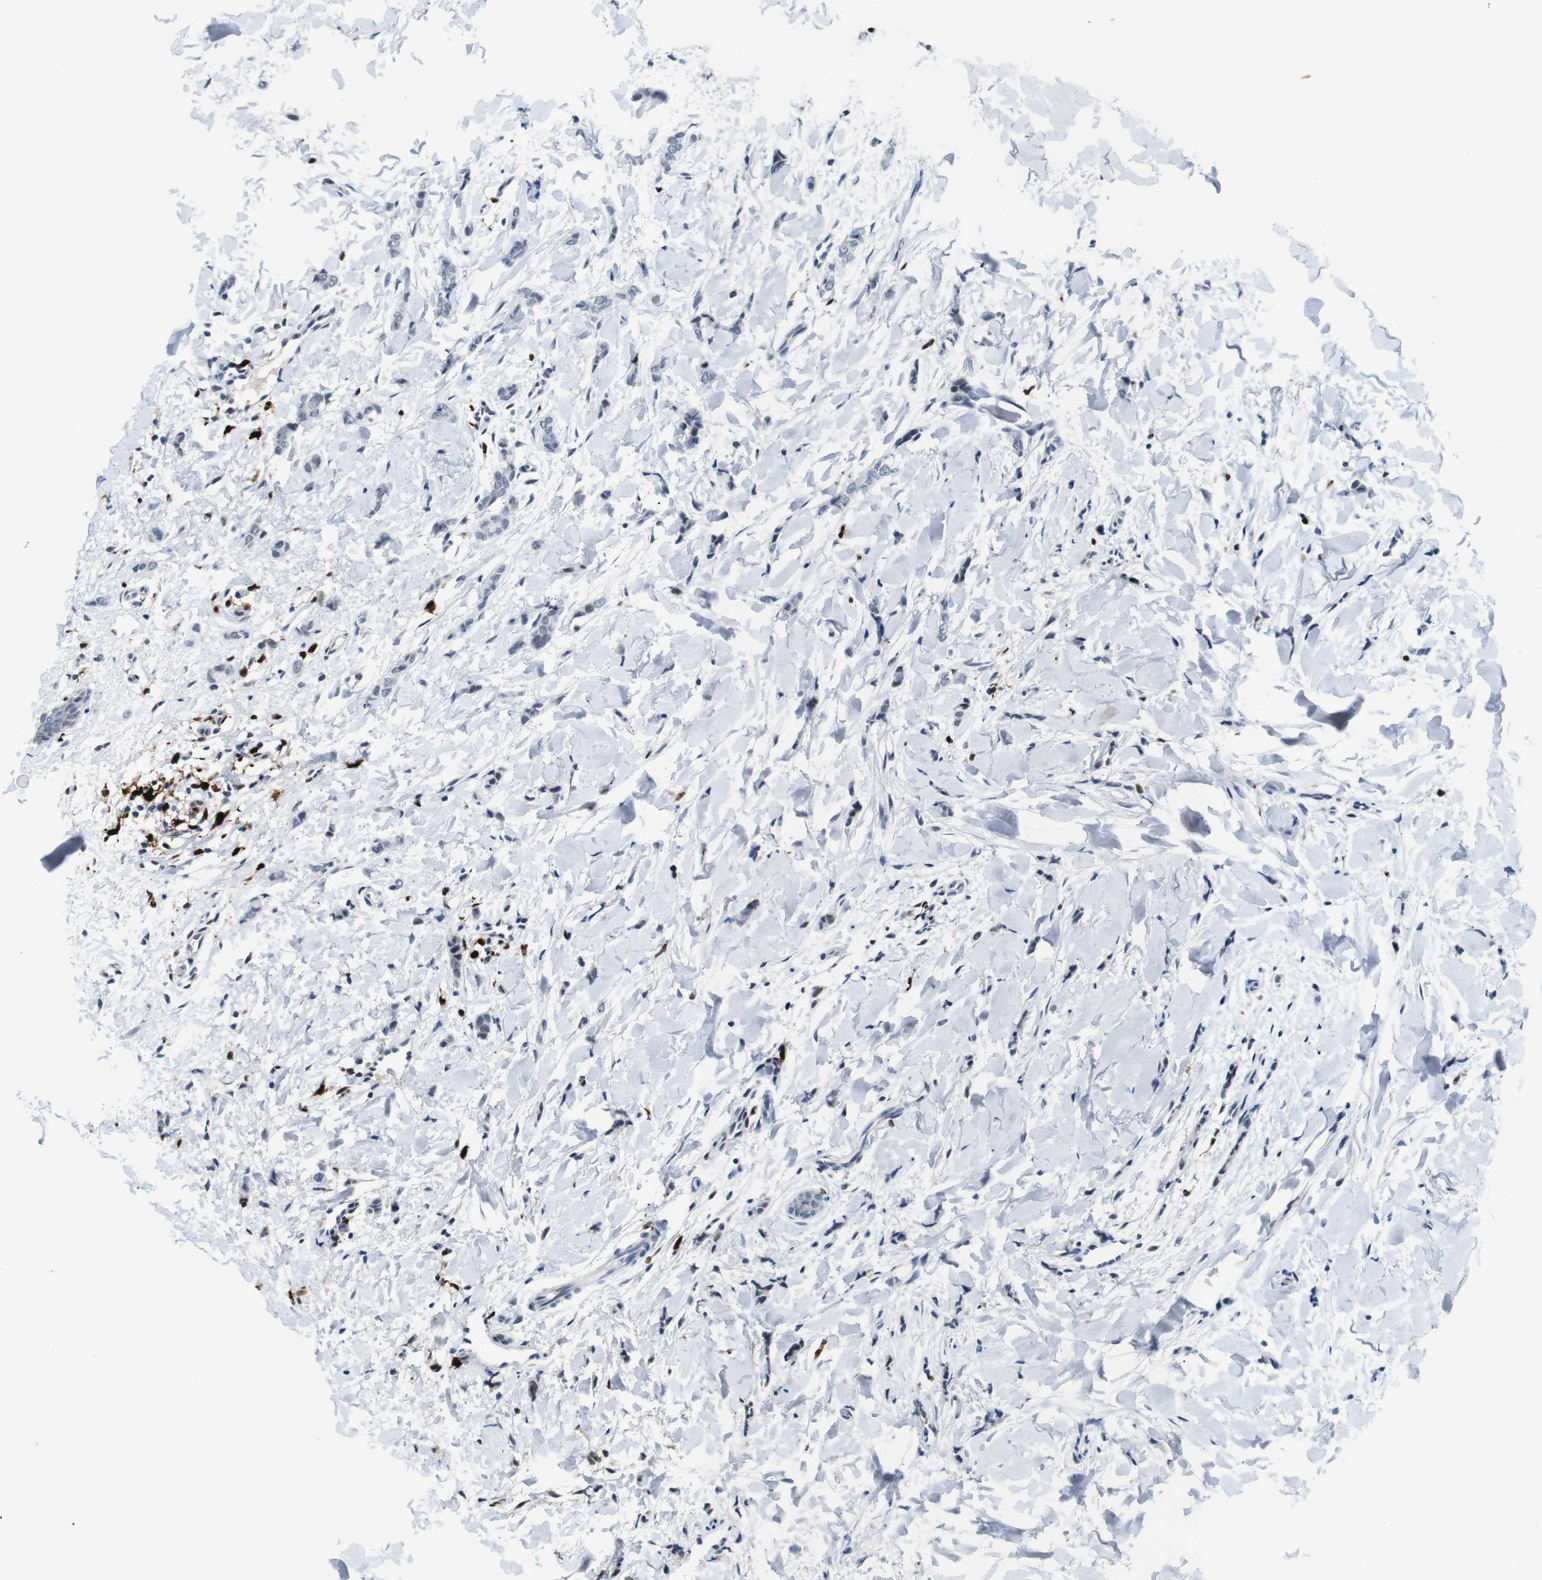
{"staining": {"intensity": "negative", "quantity": "none", "location": "none"}, "tissue": "breast cancer", "cell_type": "Tumor cells", "image_type": "cancer", "snomed": [{"axis": "morphology", "description": "Lobular carcinoma"}, {"axis": "topography", "description": "Skin"}, {"axis": "topography", "description": "Breast"}], "caption": "Immunohistochemistry of breast cancer reveals no expression in tumor cells.", "gene": "IRF8", "patient": {"sex": "female", "age": 46}}